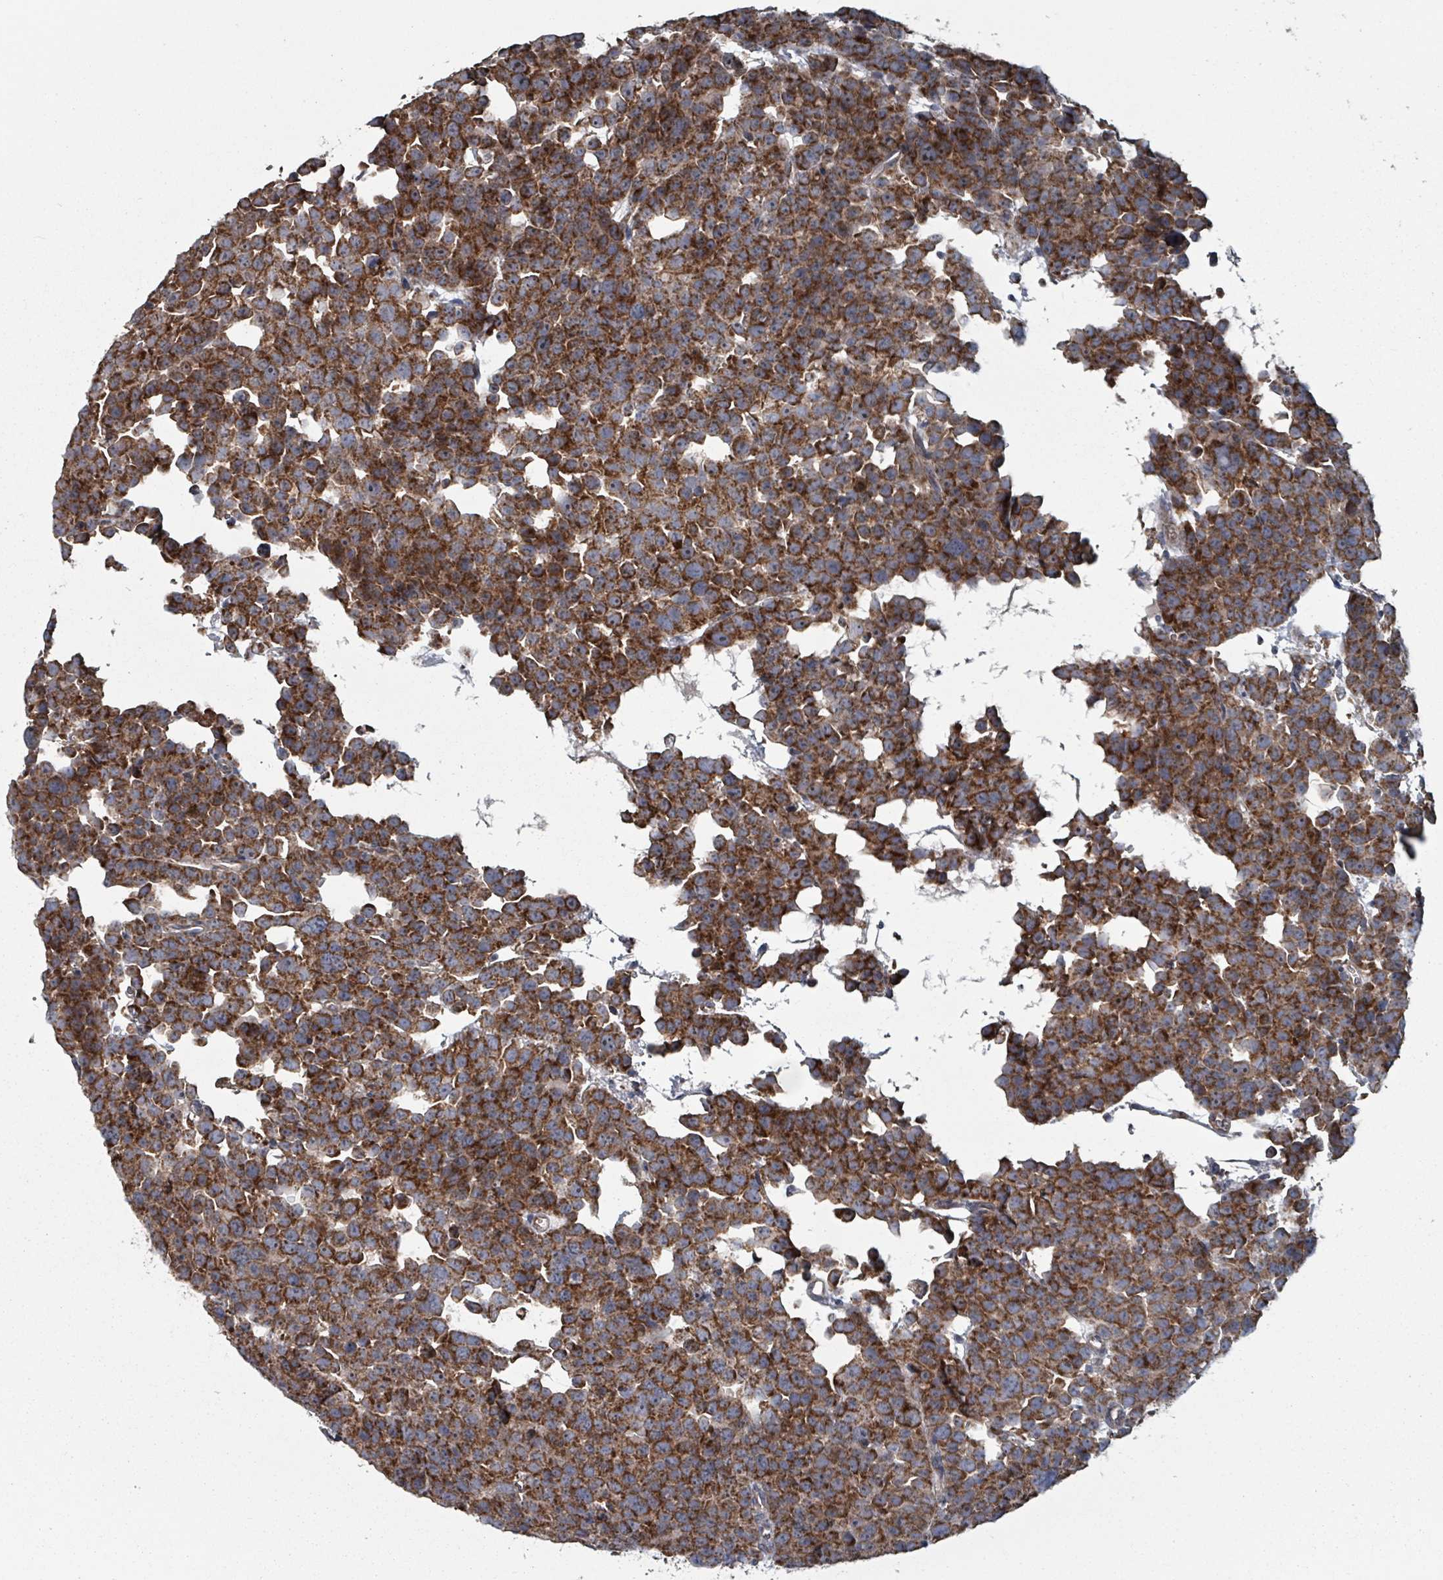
{"staining": {"intensity": "strong", "quantity": ">75%", "location": "cytoplasmic/membranous"}, "tissue": "testis cancer", "cell_type": "Tumor cells", "image_type": "cancer", "snomed": [{"axis": "morphology", "description": "Seminoma, NOS"}, {"axis": "topography", "description": "Testis"}], "caption": "Immunohistochemistry staining of testis cancer (seminoma), which reveals high levels of strong cytoplasmic/membranous expression in about >75% of tumor cells indicating strong cytoplasmic/membranous protein positivity. The staining was performed using DAB (brown) for protein detection and nuclei were counterstained in hematoxylin (blue).", "gene": "MRPL4", "patient": {"sex": "male", "age": 71}}